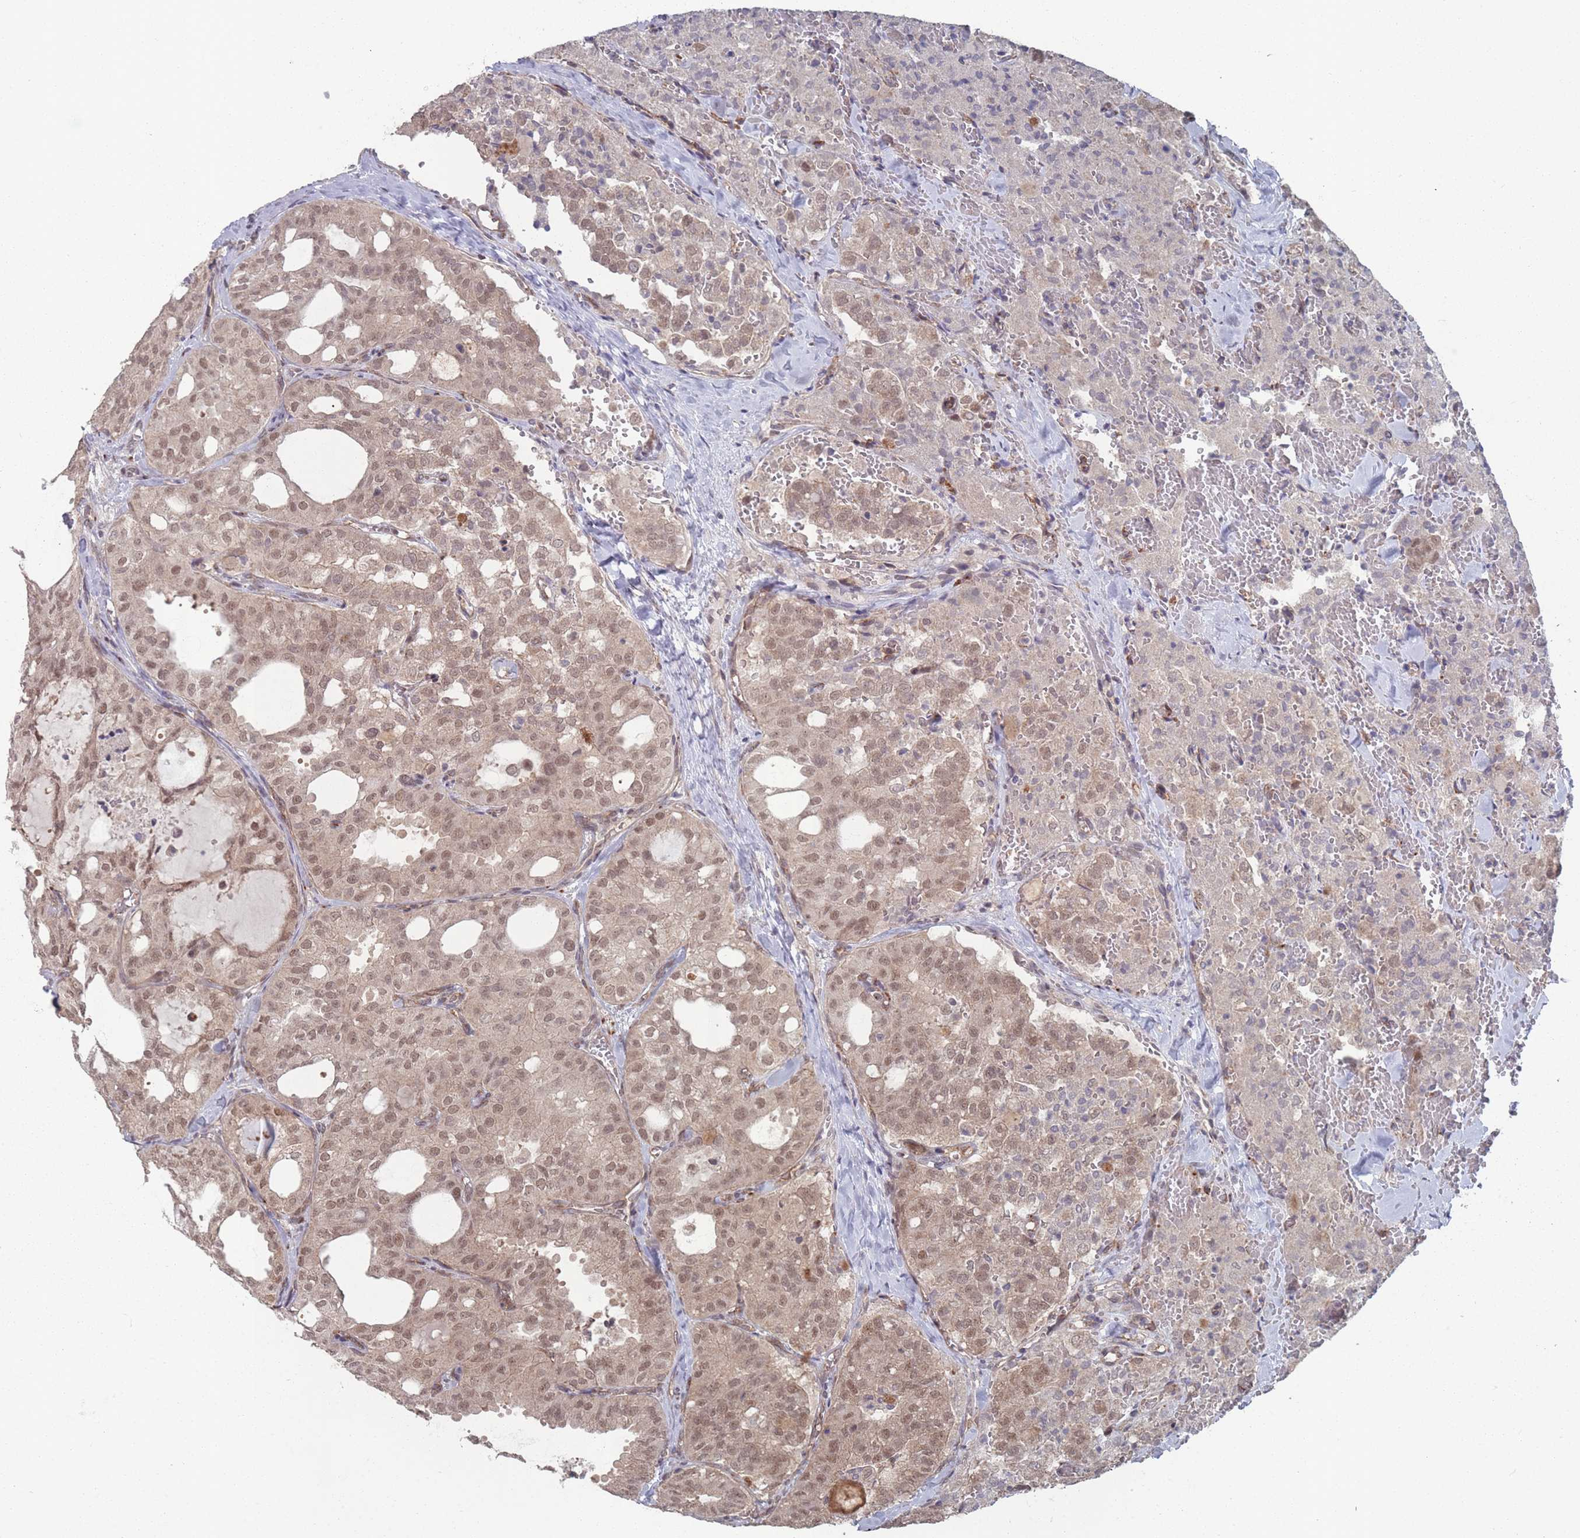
{"staining": {"intensity": "moderate", "quantity": ">75%", "location": "nuclear"}, "tissue": "thyroid cancer", "cell_type": "Tumor cells", "image_type": "cancer", "snomed": [{"axis": "morphology", "description": "Follicular adenoma carcinoma, NOS"}, {"axis": "topography", "description": "Thyroid gland"}], "caption": "Brown immunohistochemical staining in human thyroid cancer reveals moderate nuclear expression in approximately >75% of tumor cells. (DAB IHC, brown staining for protein, blue staining for nuclei).", "gene": "CNTRL", "patient": {"sex": "male", "age": 75}}